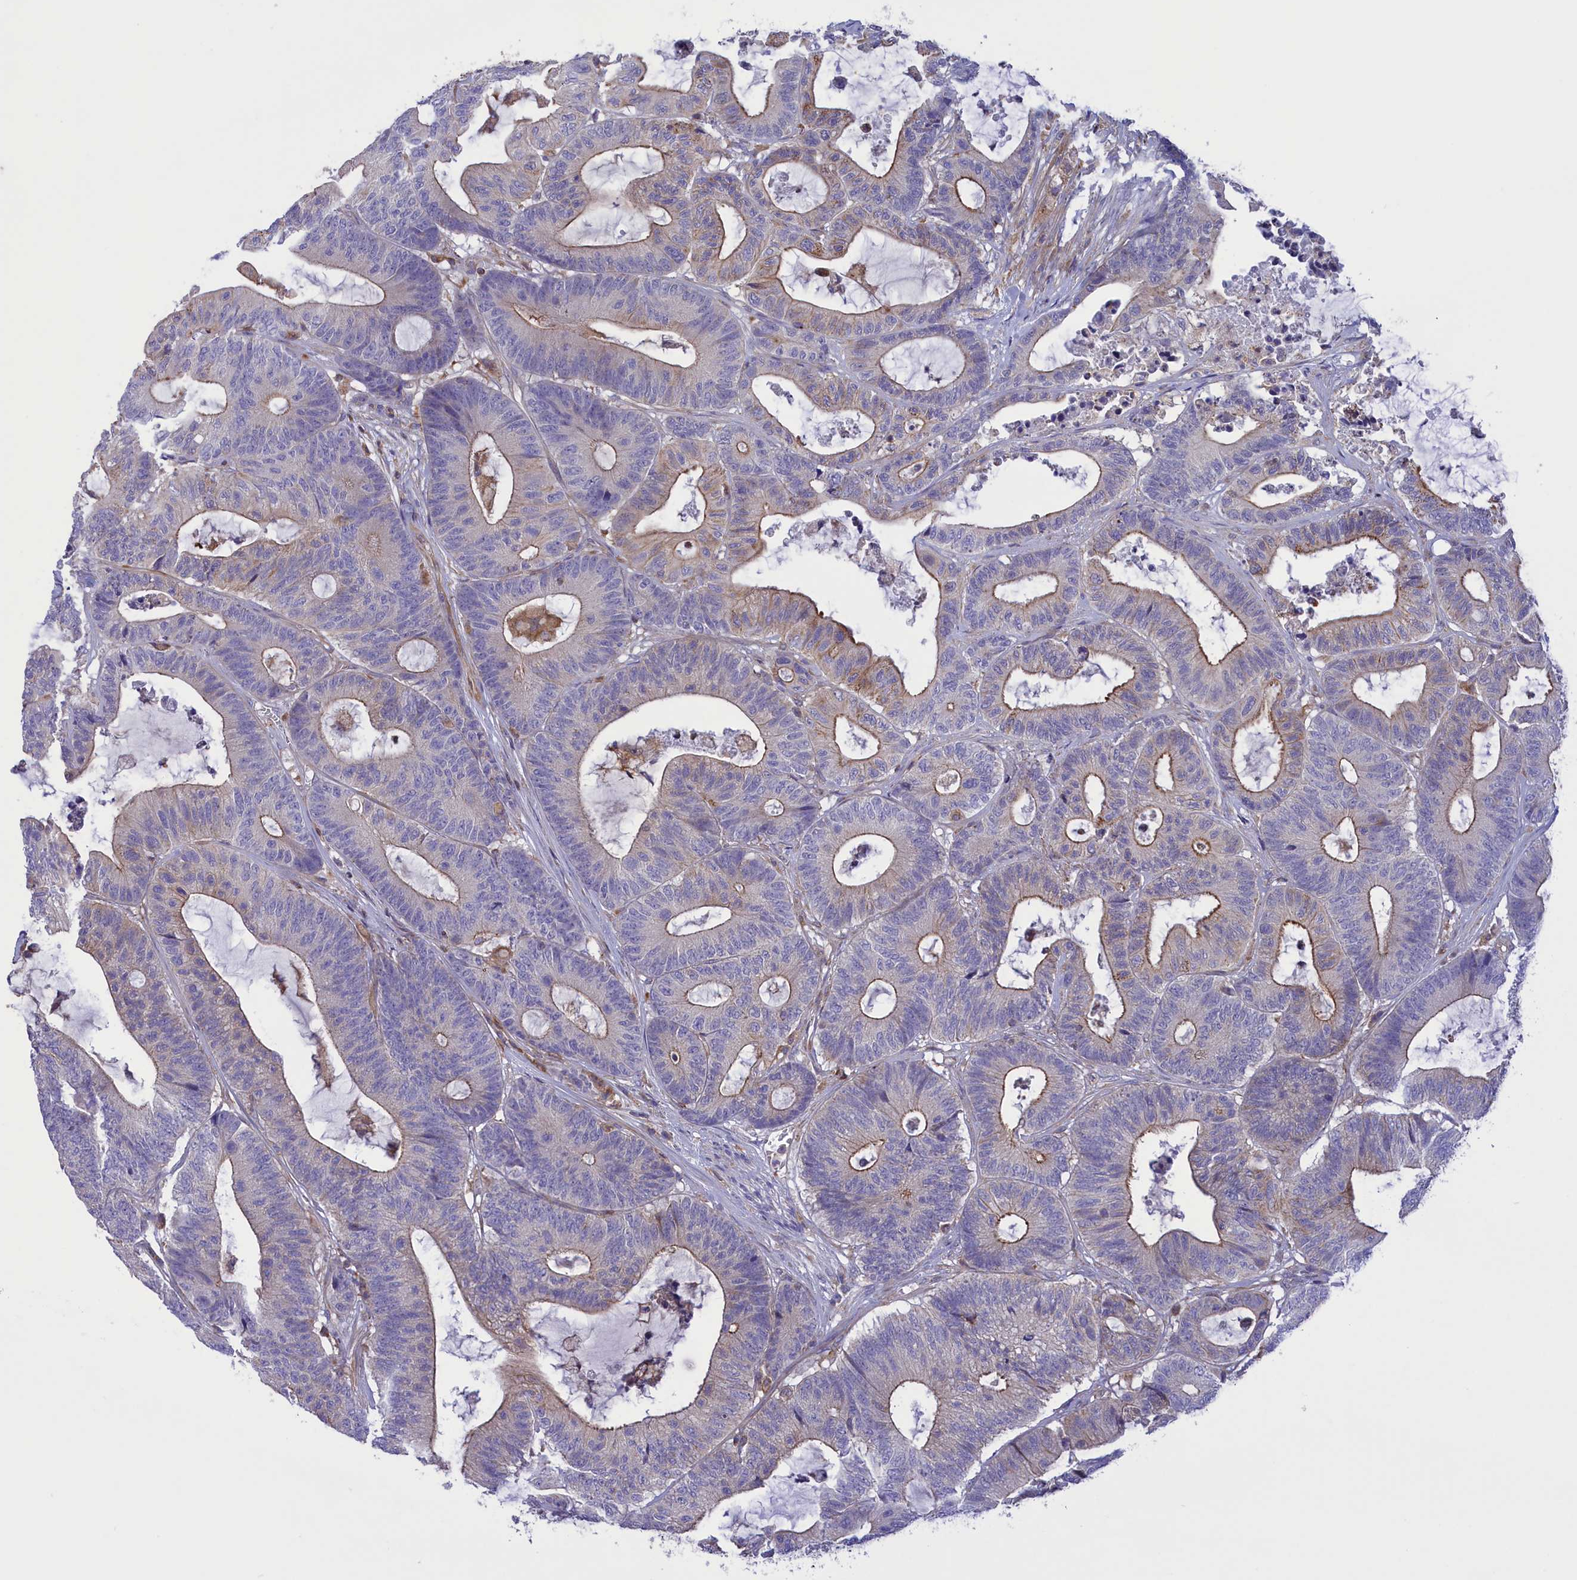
{"staining": {"intensity": "moderate", "quantity": "<25%", "location": "cytoplasmic/membranous"}, "tissue": "colorectal cancer", "cell_type": "Tumor cells", "image_type": "cancer", "snomed": [{"axis": "morphology", "description": "Adenocarcinoma, NOS"}, {"axis": "topography", "description": "Colon"}], "caption": "Protein expression by immunohistochemistry (IHC) exhibits moderate cytoplasmic/membranous expression in approximately <25% of tumor cells in colorectal cancer.", "gene": "CORO7-PAM16", "patient": {"sex": "female", "age": 84}}